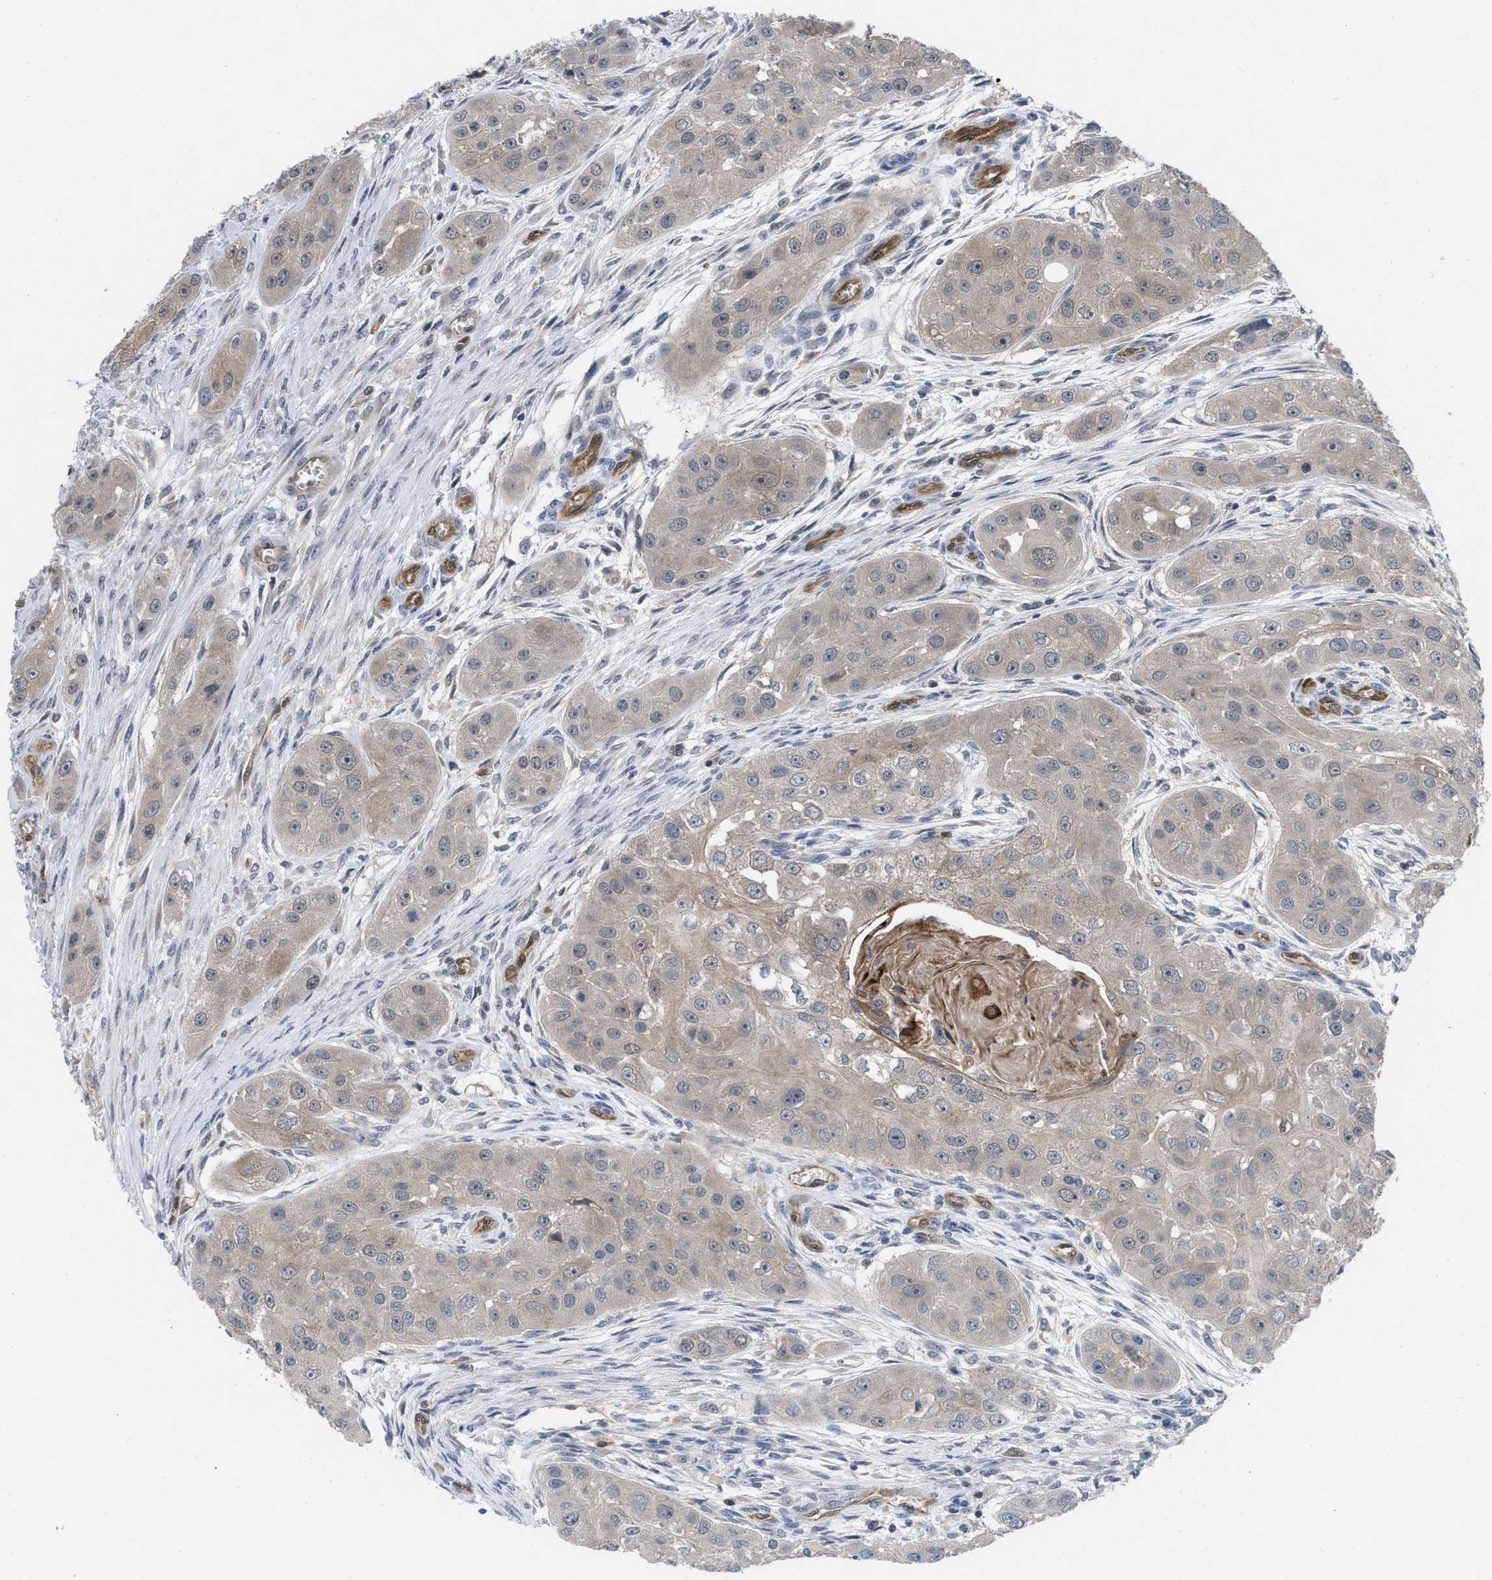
{"staining": {"intensity": "weak", "quantity": ">75%", "location": "cytoplasmic/membranous"}, "tissue": "head and neck cancer", "cell_type": "Tumor cells", "image_type": "cancer", "snomed": [{"axis": "morphology", "description": "Normal tissue, NOS"}, {"axis": "morphology", "description": "Squamous cell carcinoma, NOS"}, {"axis": "topography", "description": "Skeletal muscle"}, {"axis": "topography", "description": "Head-Neck"}], "caption": "IHC micrograph of head and neck cancer (squamous cell carcinoma) stained for a protein (brown), which demonstrates low levels of weak cytoplasmic/membranous expression in approximately >75% of tumor cells.", "gene": "LDAF1", "patient": {"sex": "male", "age": 51}}